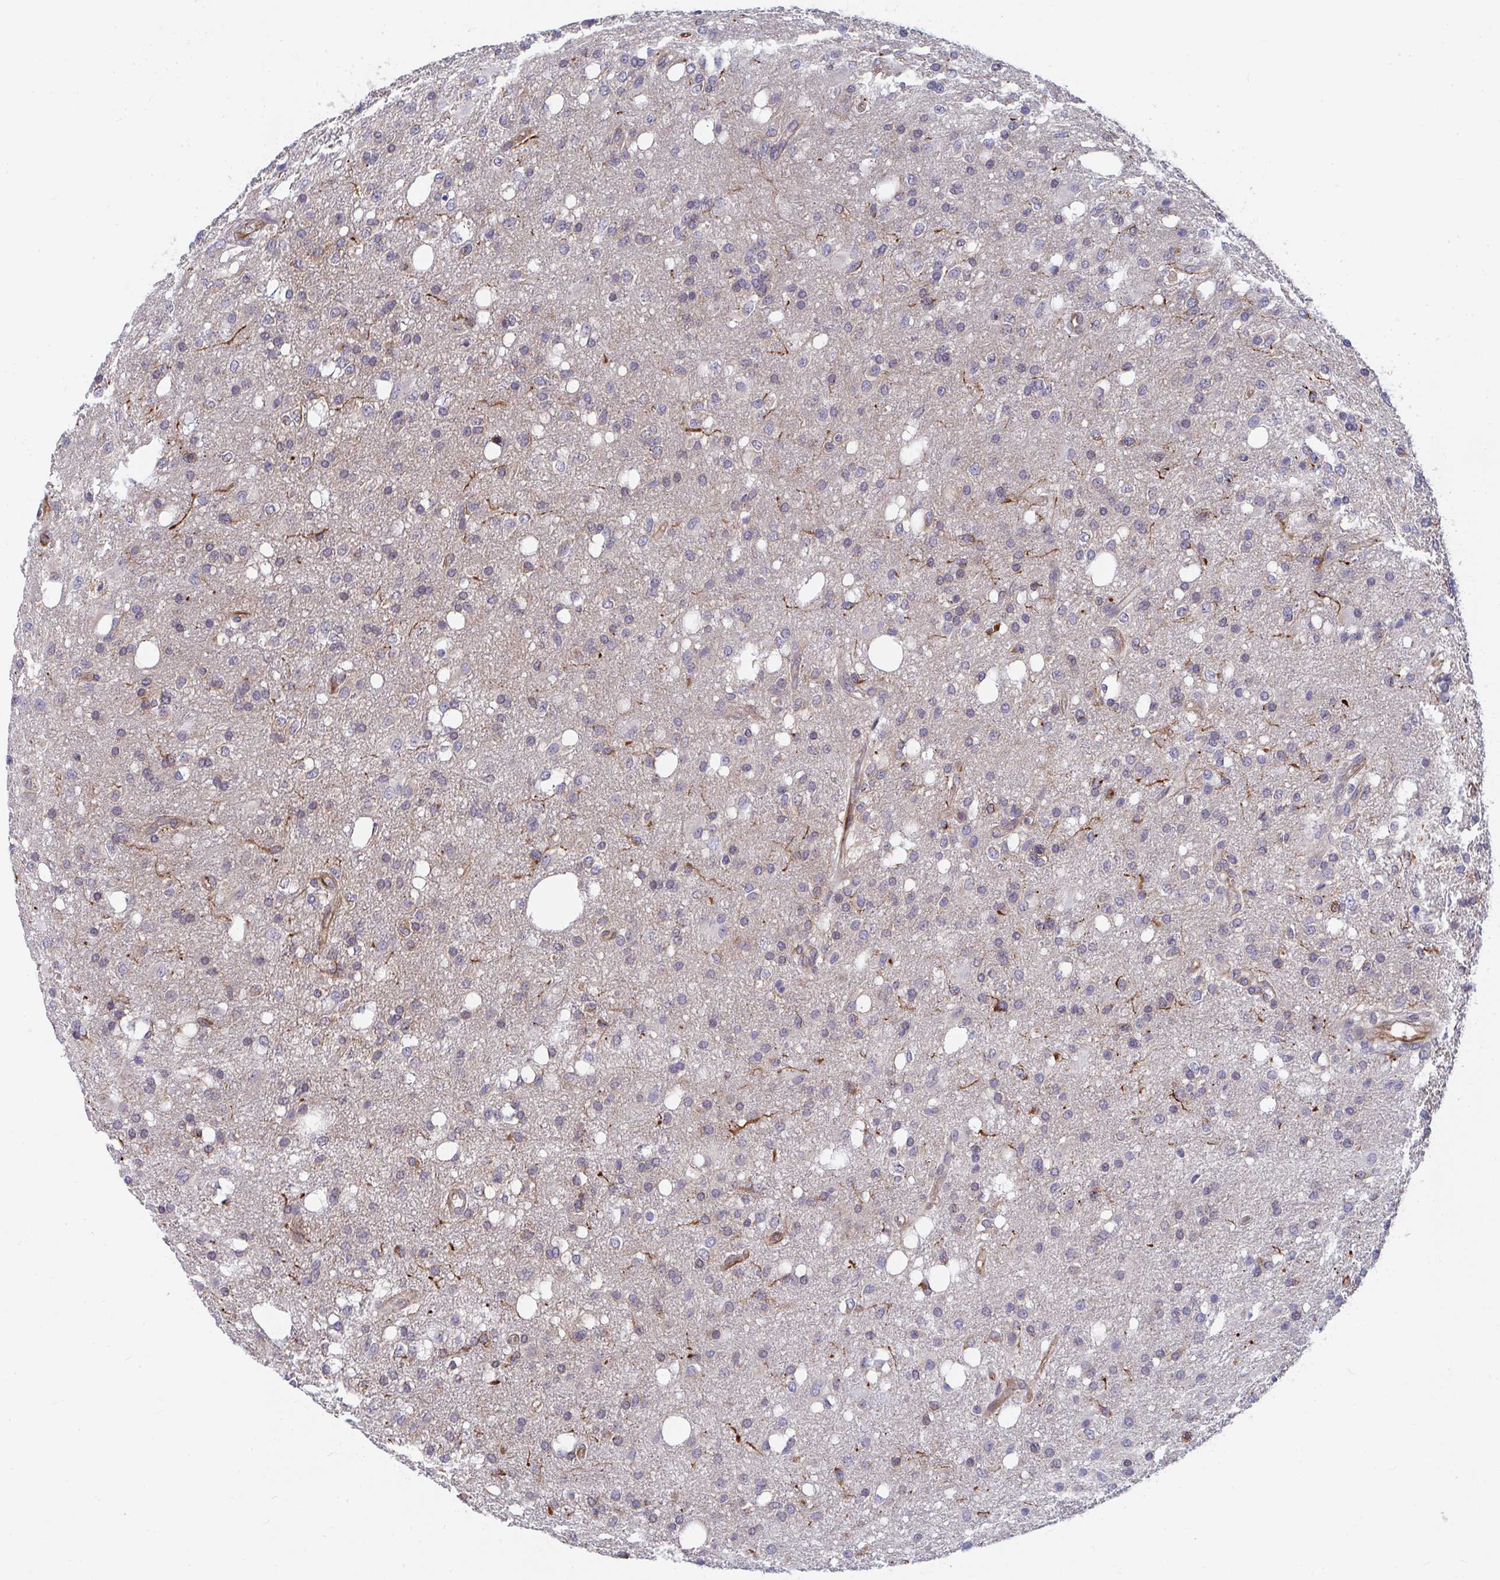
{"staining": {"intensity": "weak", "quantity": "<25%", "location": "cytoplasmic/membranous"}, "tissue": "glioma", "cell_type": "Tumor cells", "image_type": "cancer", "snomed": [{"axis": "morphology", "description": "Glioma, malignant, Low grade"}, {"axis": "topography", "description": "Brain"}], "caption": "Tumor cells show no significant expression in glioma.", "gene": "EIF1AD", "patient": {"sex": "female", "age": 58}}